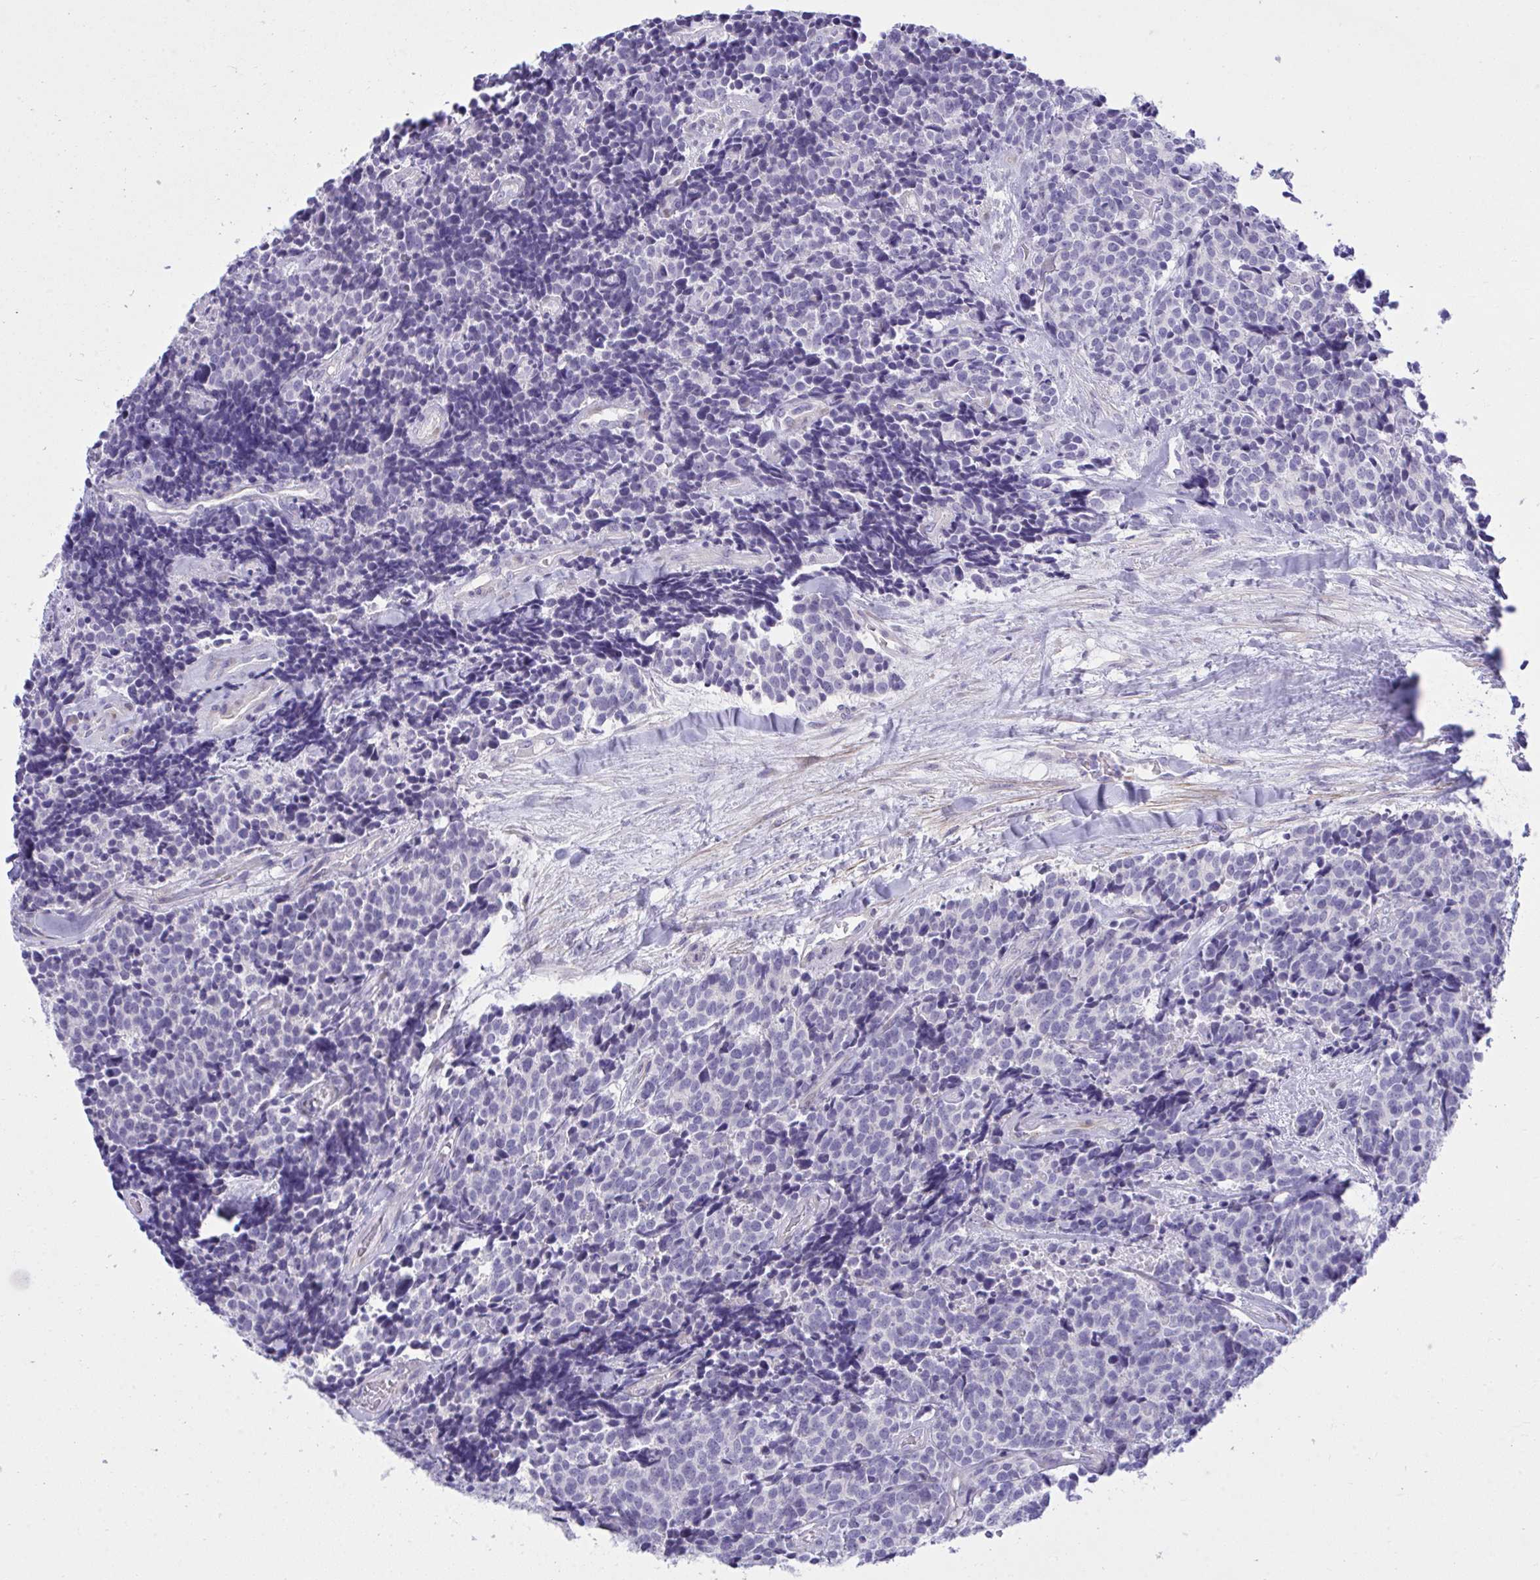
{"staining": {"intensity": "negative", "quantity": "none", "location": "none"}, "tissue": "carcinoid", "cell_type": "Tumor cells", "image_type": "cancer", "snomed": [{"axis": "morphology", "description": "Carcinoid, malignant, NOS"}, {"axis": "topography", "description": "Skin"}], "caption": "Protein analysis of carcinoid (malignant) displays no significant staining in tumor cells.", "gene": "MED9", "patient": {"sex": "female", "age": 79}}